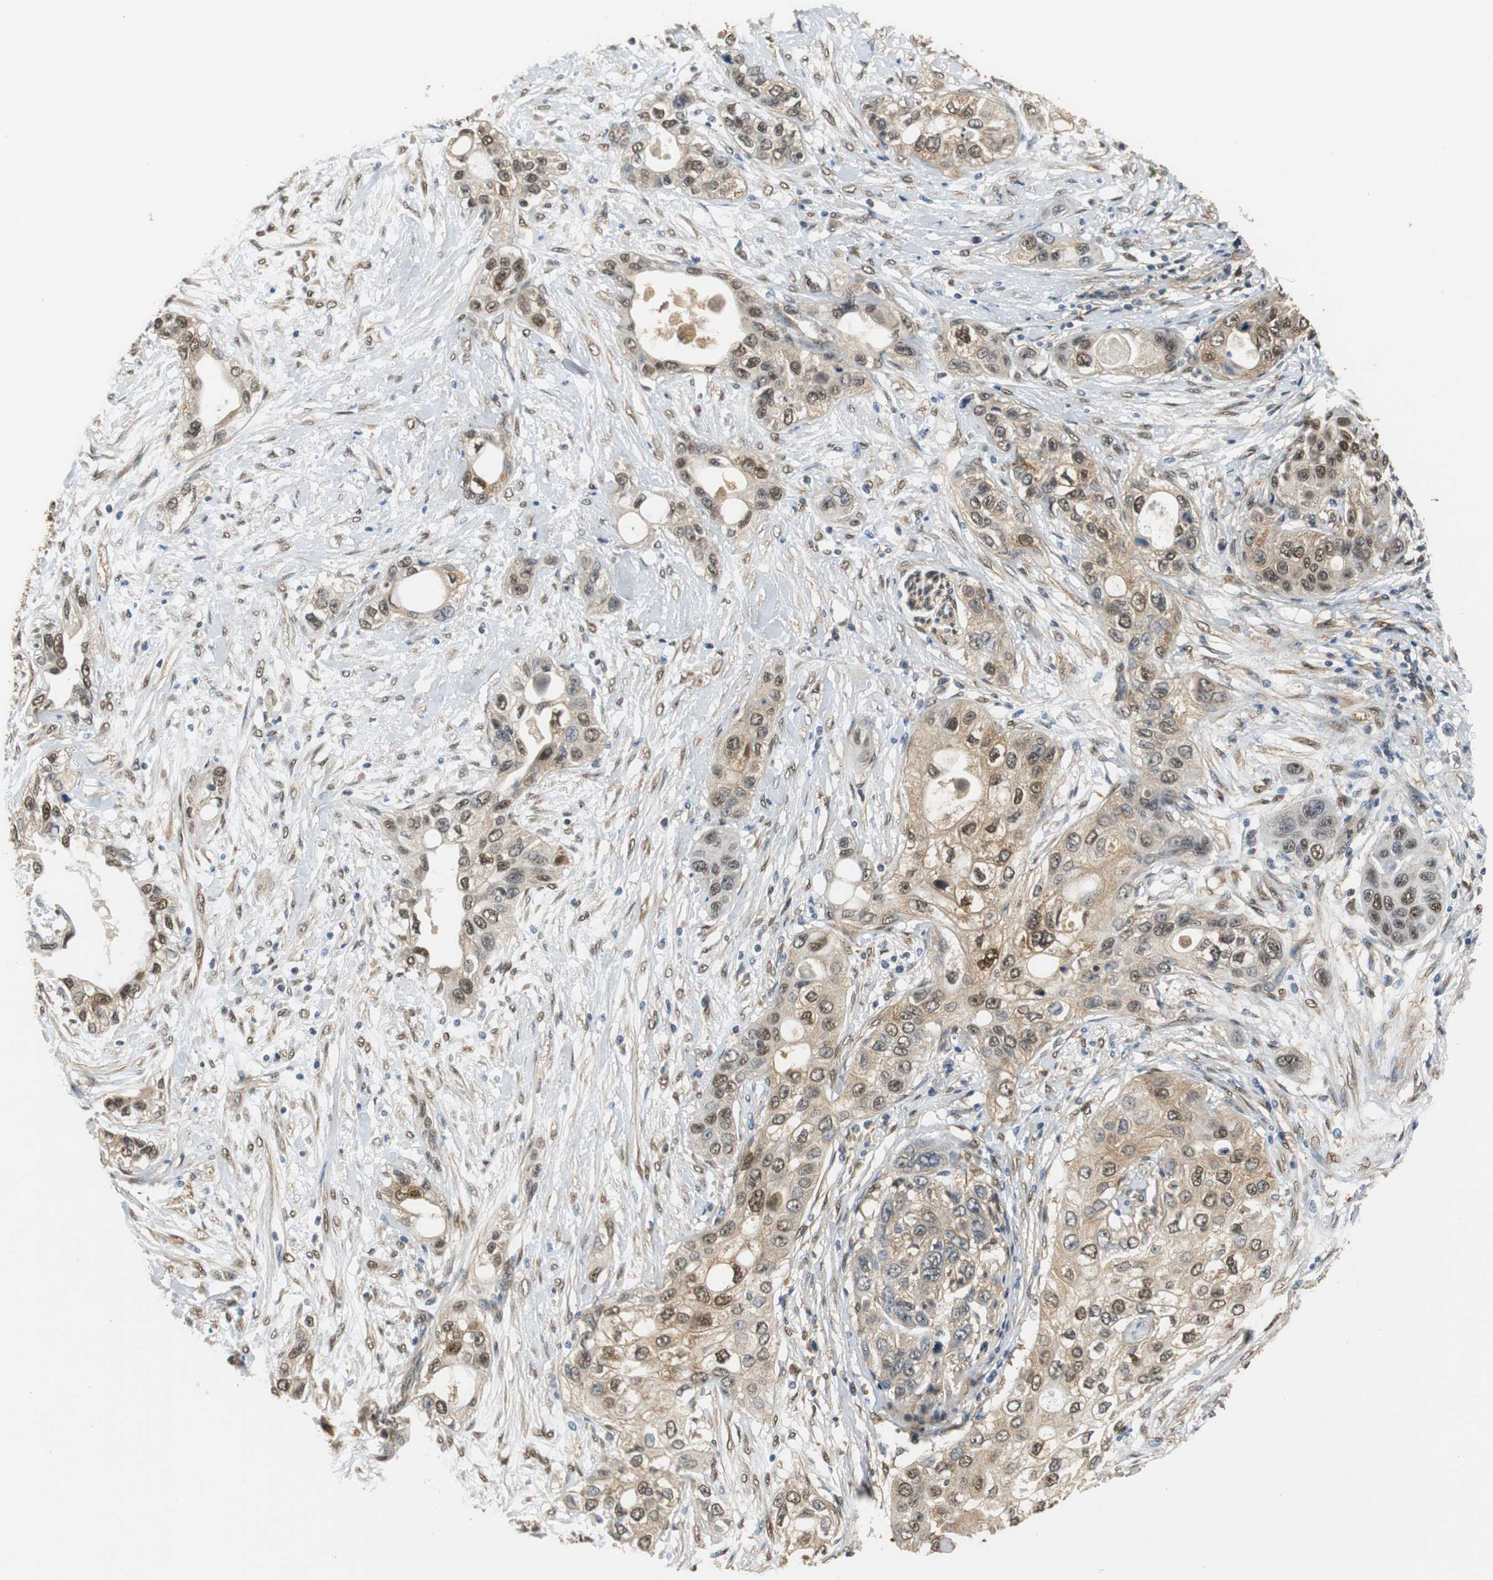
{"staining": {"intensity": "moderate", "quantity": "25%-75%", "location": "cytoplasmic/membranous,nuclear"}, "tissue": "pancreatic cancer", "cell_type": "Tumor cells", "image_type": "cancer", "snomed": [{"axis": "morphology", "description": "Adenocarcinoma, NOS"}, {"axis": "topography", "description": "Pancreas"}], "caption": "A brown stain labels moderate cytoplasmic/membranous and nuclear positivity of a protein in pancreatic cancer (adenocarcinoma) tumor cells. Using DAB (brown) and hematoxylin (blue) stains, captured at high magnification using brightfield microscopy.", "gene": "UBQLN2", "patient": {"sex": "female", "age": 70}}